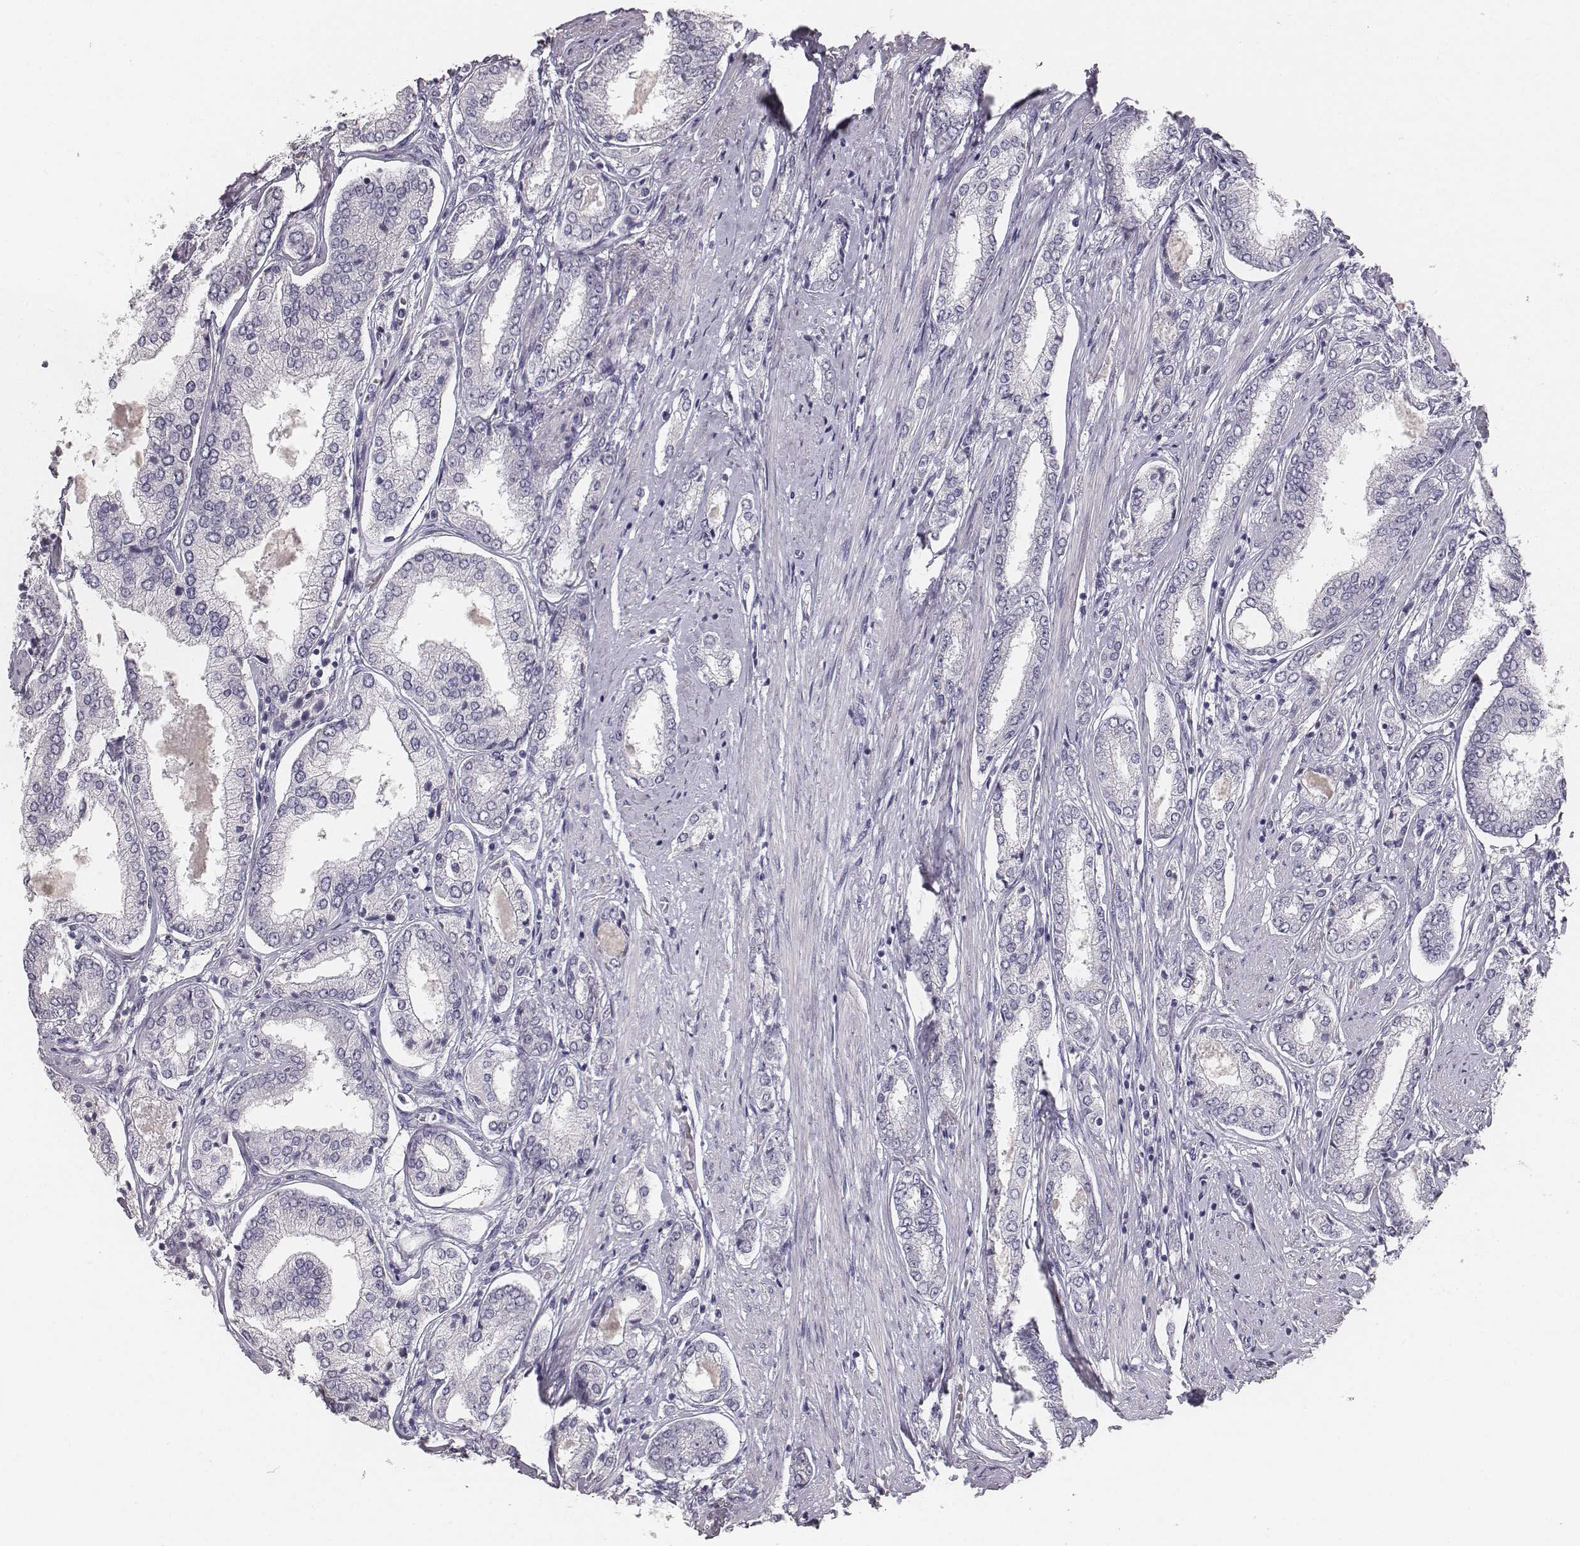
{"staining": {"intensity": "negative", "quantity": "none", "location": "none"}, "tissue": "prostate cancer", "cell_type": "Tumor cells", "image_type": "cancer", "snomed": [{"axis": "morphology", "description": "Adenocarcinoma, NOS"}, {"axis": "topography", "description": "Prostate"}], "caption": "Immunohistochemical staining of human adenocarcinoma (prostate) shows no significant positivity in tumor cells.", "gene": "MYH6", "patient": {"sex": "male", "age": 63}}